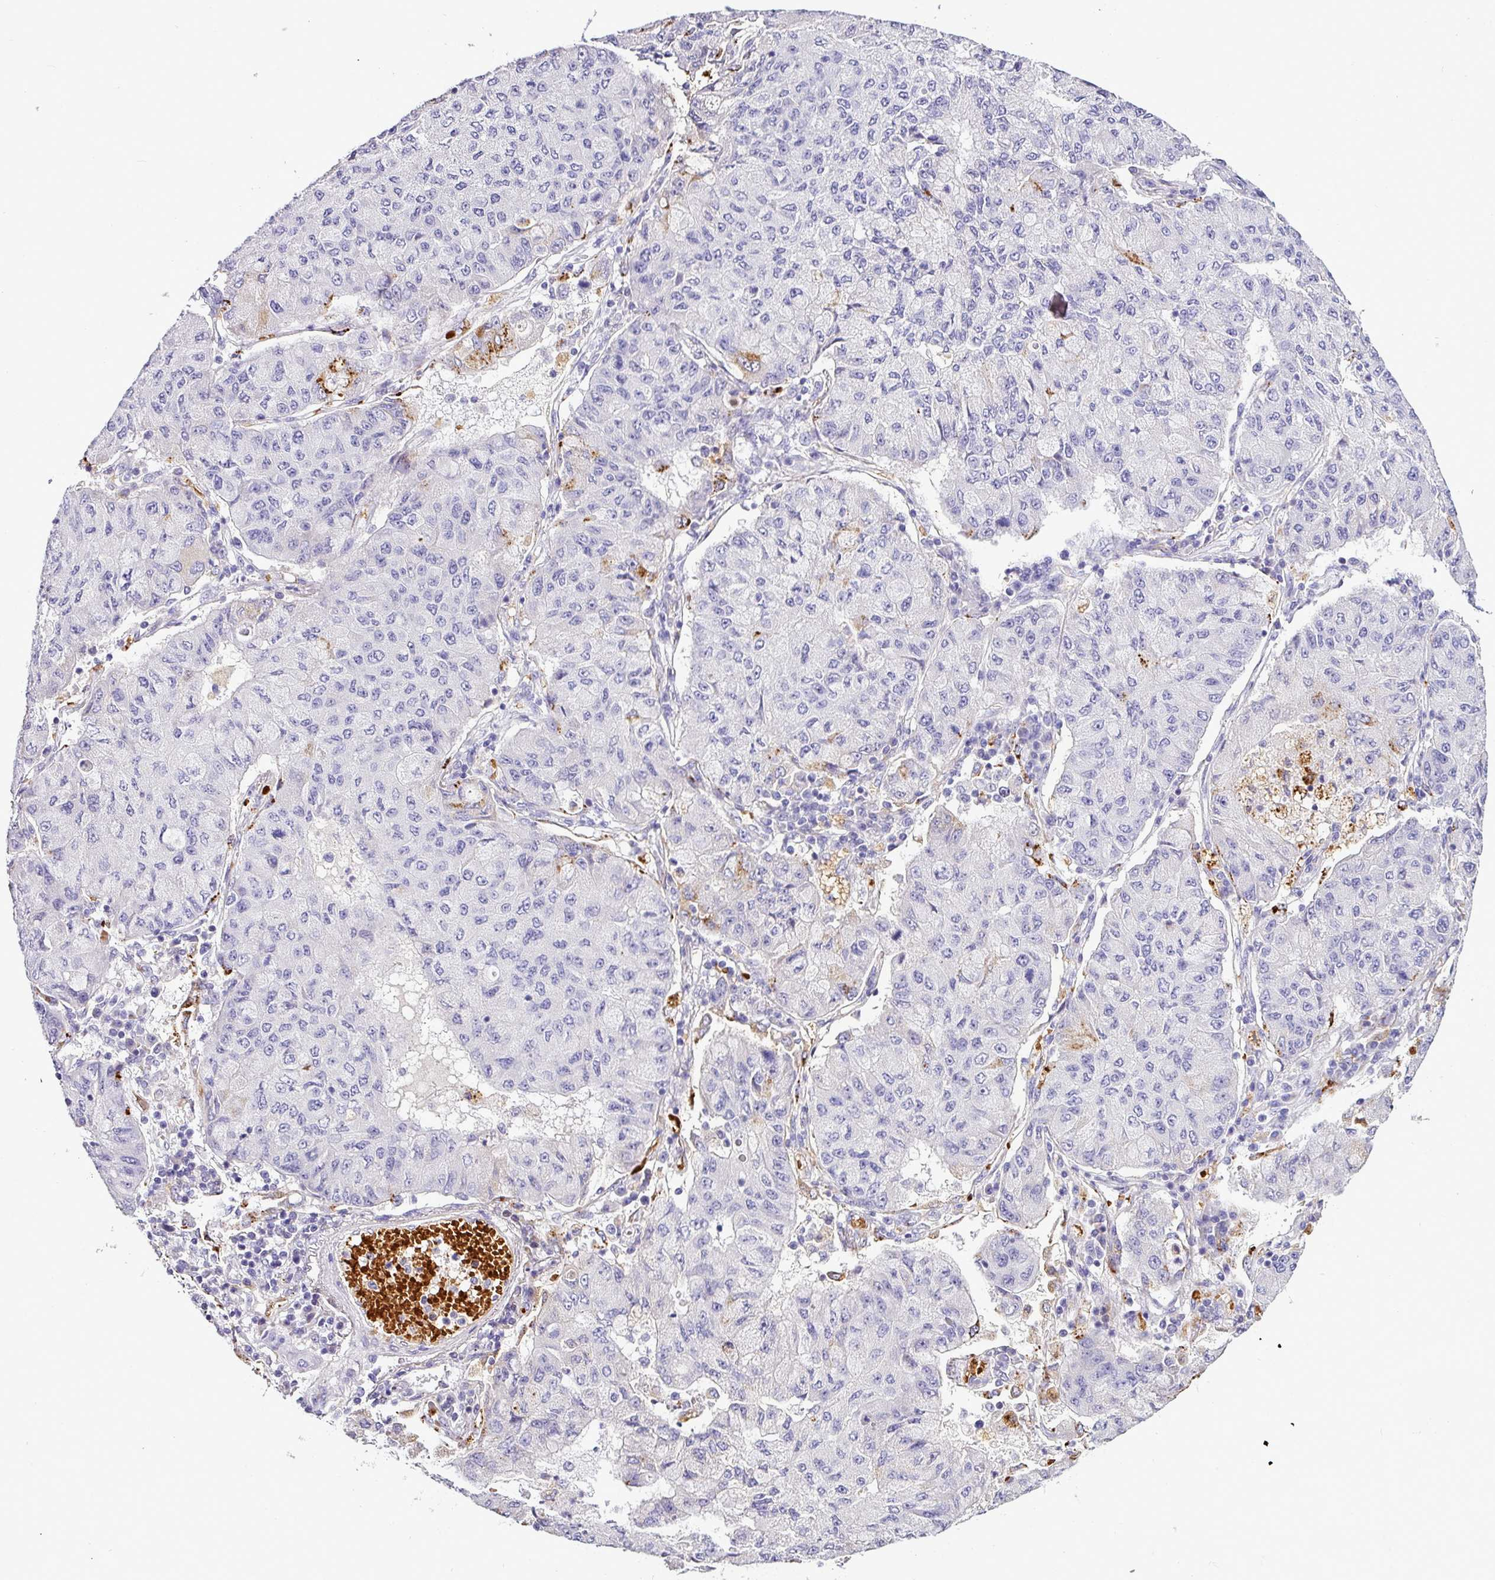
{"staining": {"intensity": "moderate", "quantity": "<25%", "location": "cytoplasmic/membranous"}, "tissue": "lung cancer", "cell_type": "Tumor cells", "image_type": "cancer", "snomed": [{"axis": "morphology", "description": "Squamous cell carcinoma, NOS"}, {"axis": "topography", "description": "Lung"}], "caption": "Squamous cell carcinoma (lung) stained with IHC demonstrates moderate cytoplasmic/membranous expression in approximately <25% of tumor cells.", "gene": "NAPSA", "patient": {"sex": "male", "age": 74}}